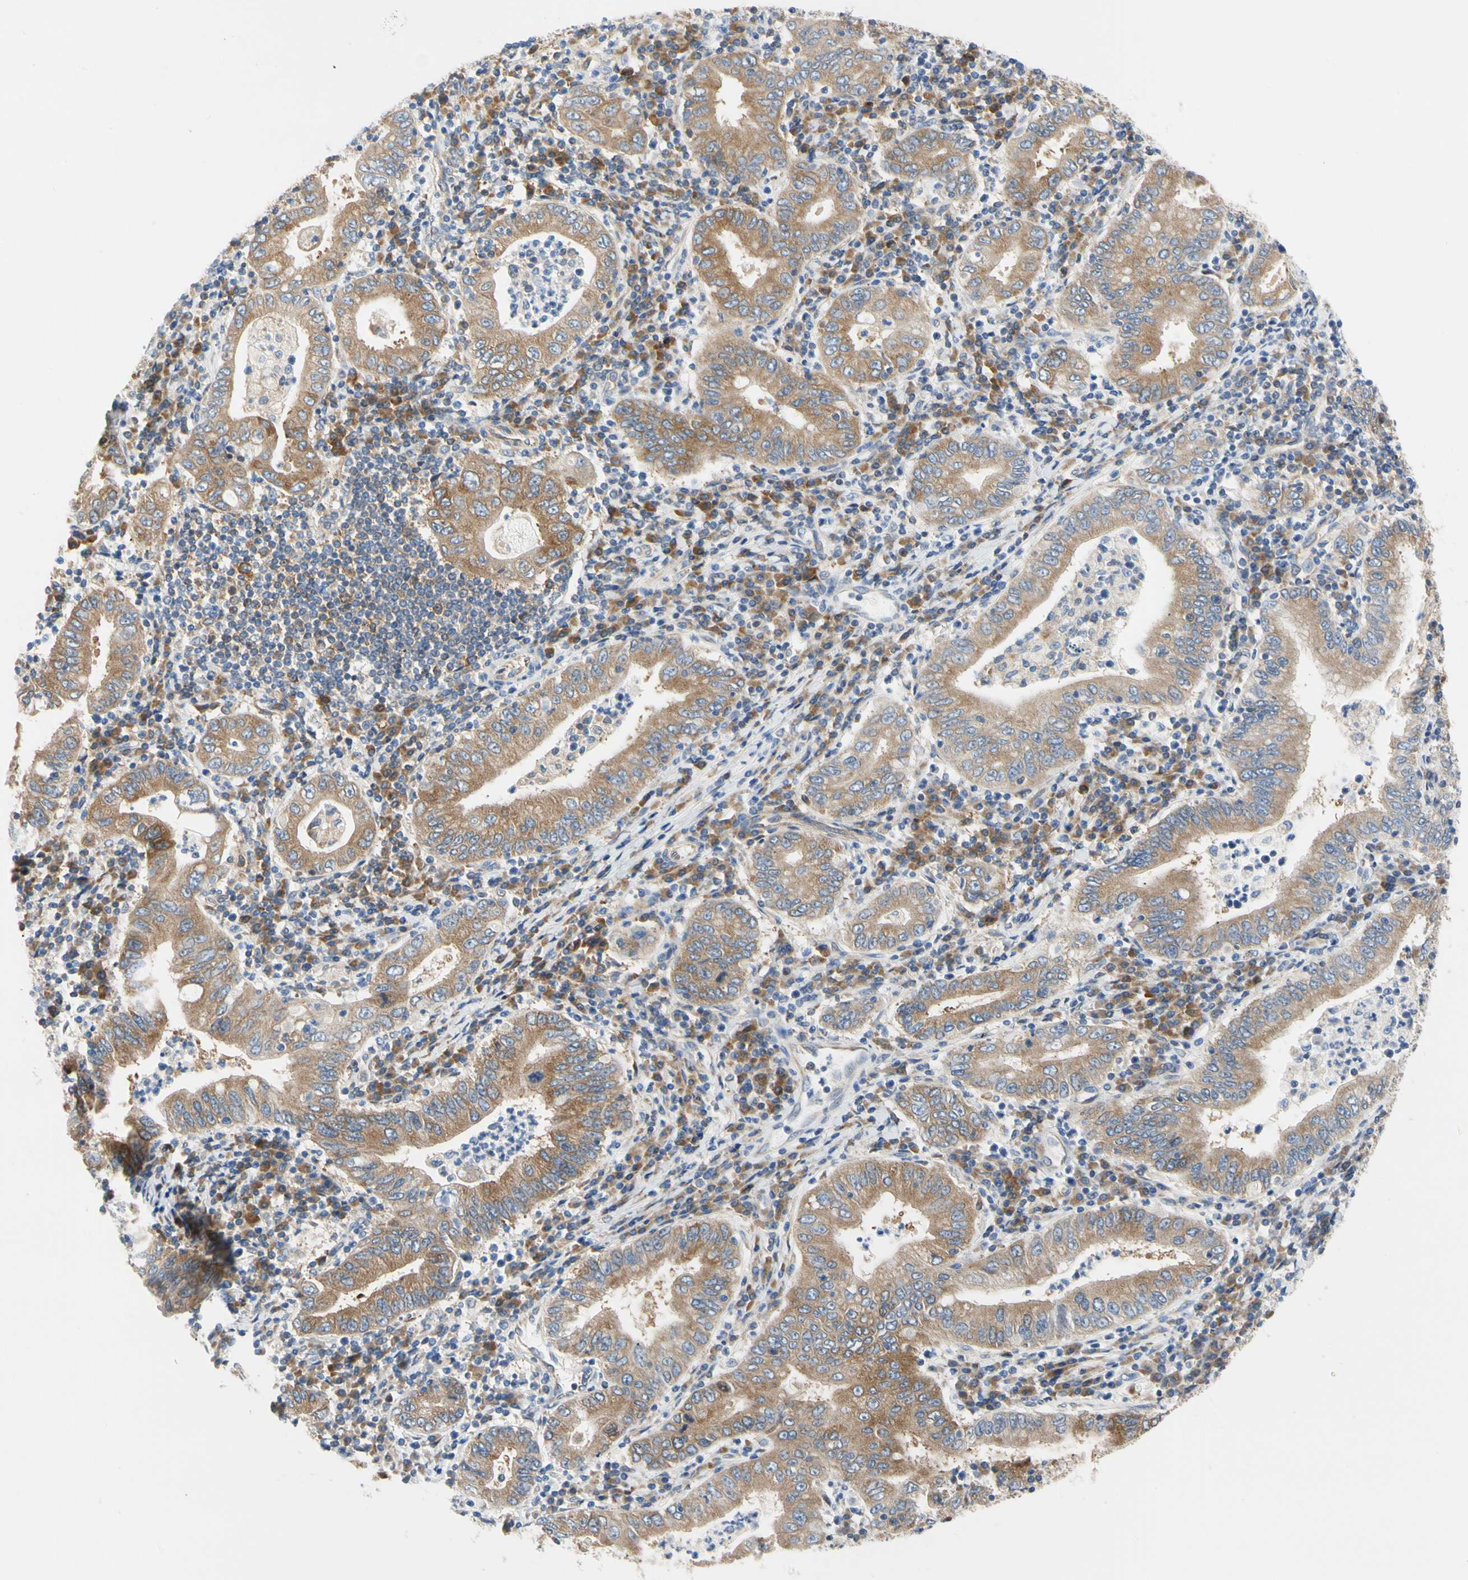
{"staining": {"intensity": "moderate", "quantity": ">75%", "location": "cytoplasmic/membranous"}, "tissue": "stomach cancer", "cell_type": "Tumor cells", "image_type": "cancer", "snomed": [{"axis": "morphology", "description": "Normal tissue, NOS"}, {"axis": "morphology", "description": "Adenocarcinoma, NOS"}, {"axis": "topography", "description": "Esophagus"}, {"axis": "topography", "description": "Stomach, upper"}, {"axis": "topography", "description": "Peripheral nerve tissue"}], "caption": "High-power microscopy captured an IHC micrograph of stomach adenocarcinoma, revealing moderate cytoplasmic/membranous expression in approximately >75% of tumor cells.", "gene": "GPHN", "patient": {"sex": "male", "age": 62}}